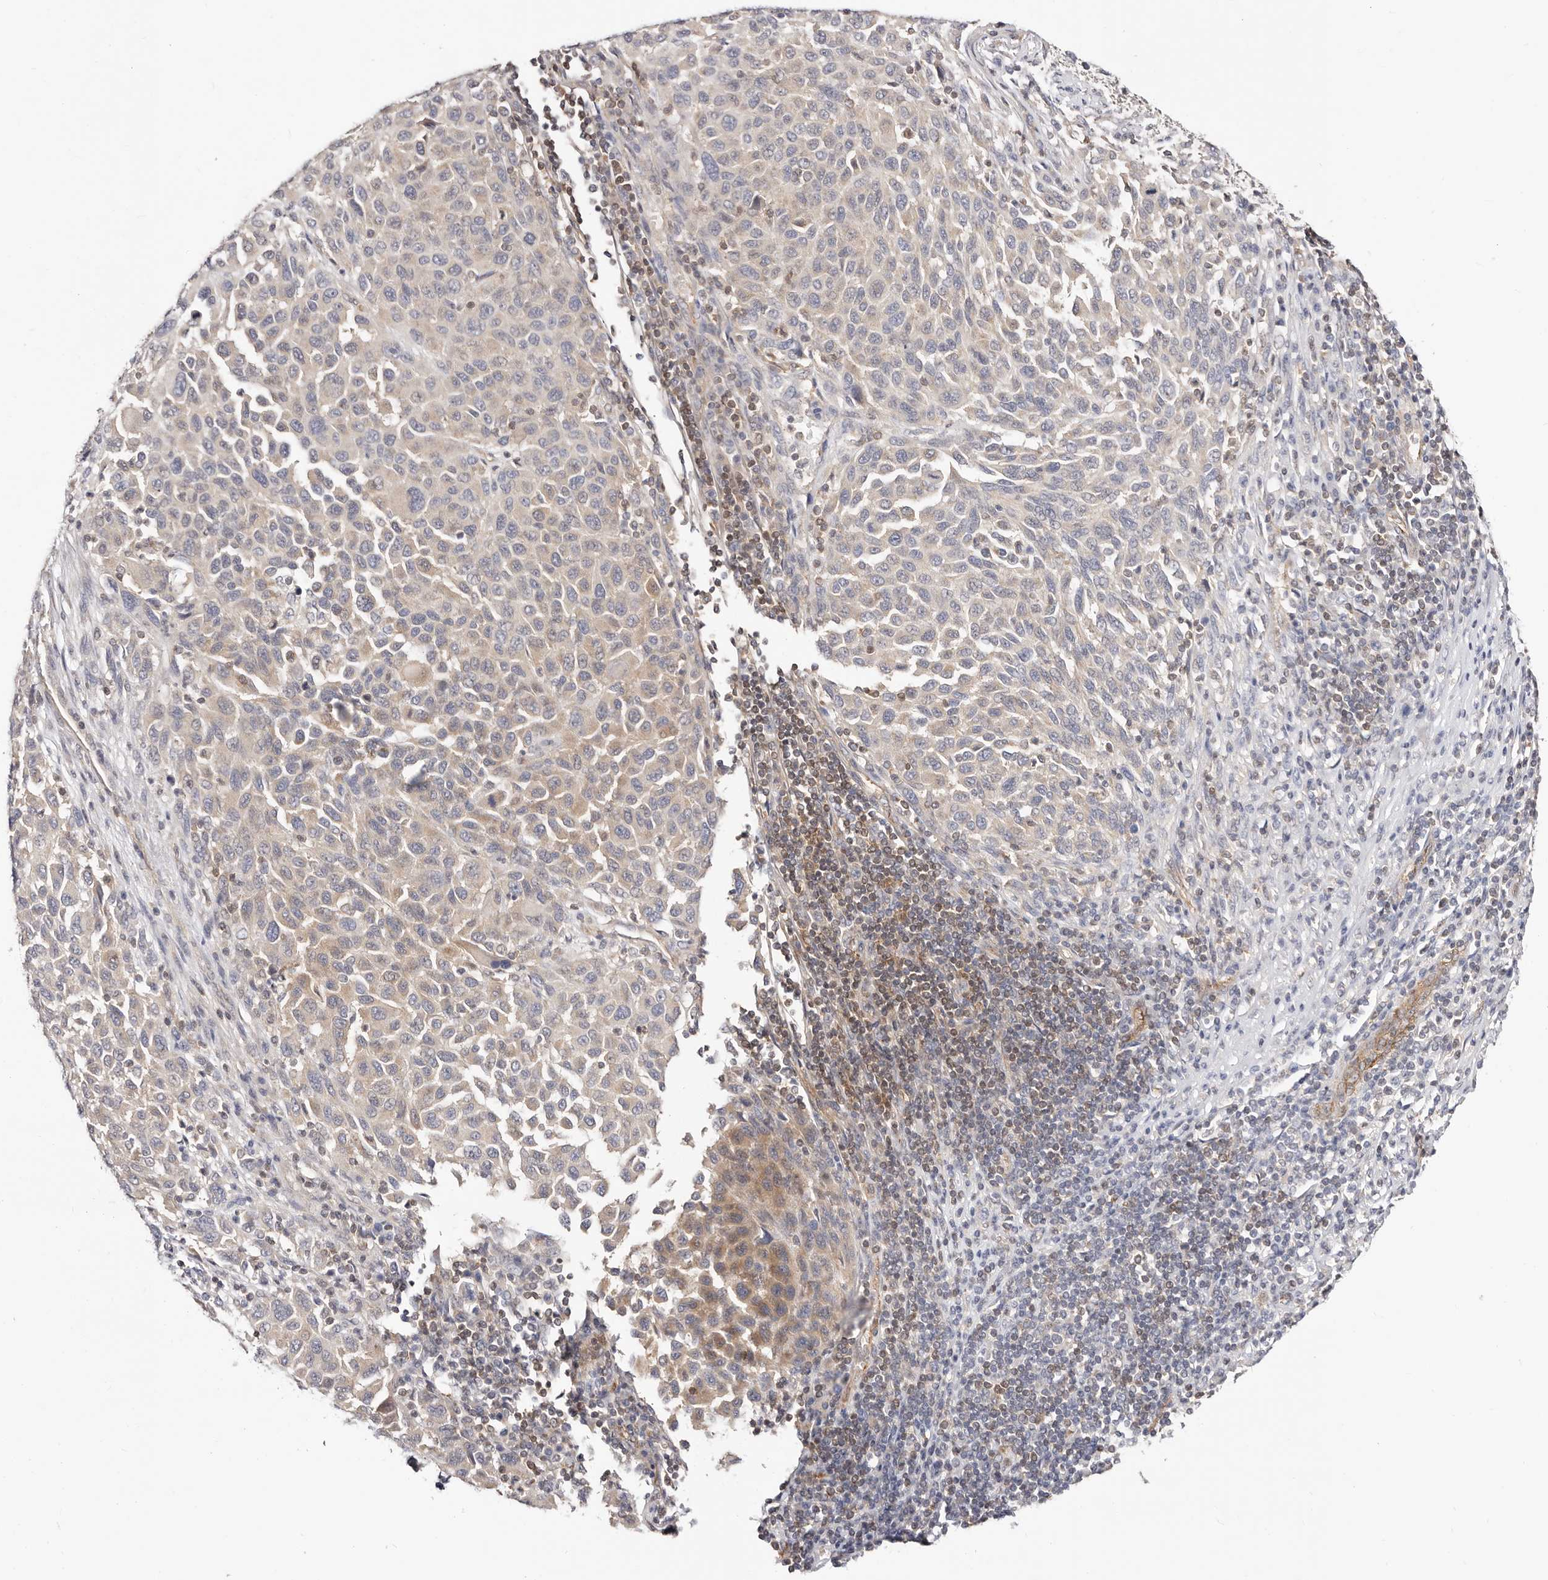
{"staining": {"intensity": "weak", "quantity": "<25%", "location": "cytoplasmic/membranous"}, "tissue": "melanoma", "cell_type": "Tumor cells", "image_type": "cancer", "snomed": [{"axis": "morphology", "description": "Malignant melanoma, Metastatic site"}, {"axis": "topography", "description": "Lymph node"}], "caption": "Image shows no protein positivity in tumor cells of melanoma tissue. The staining is performed using DAB brown chromogen with nuclei counter-stained in using hematoxylin.", "gene": "STAT5A", "patient": {"sex": "male", "age": 61}}